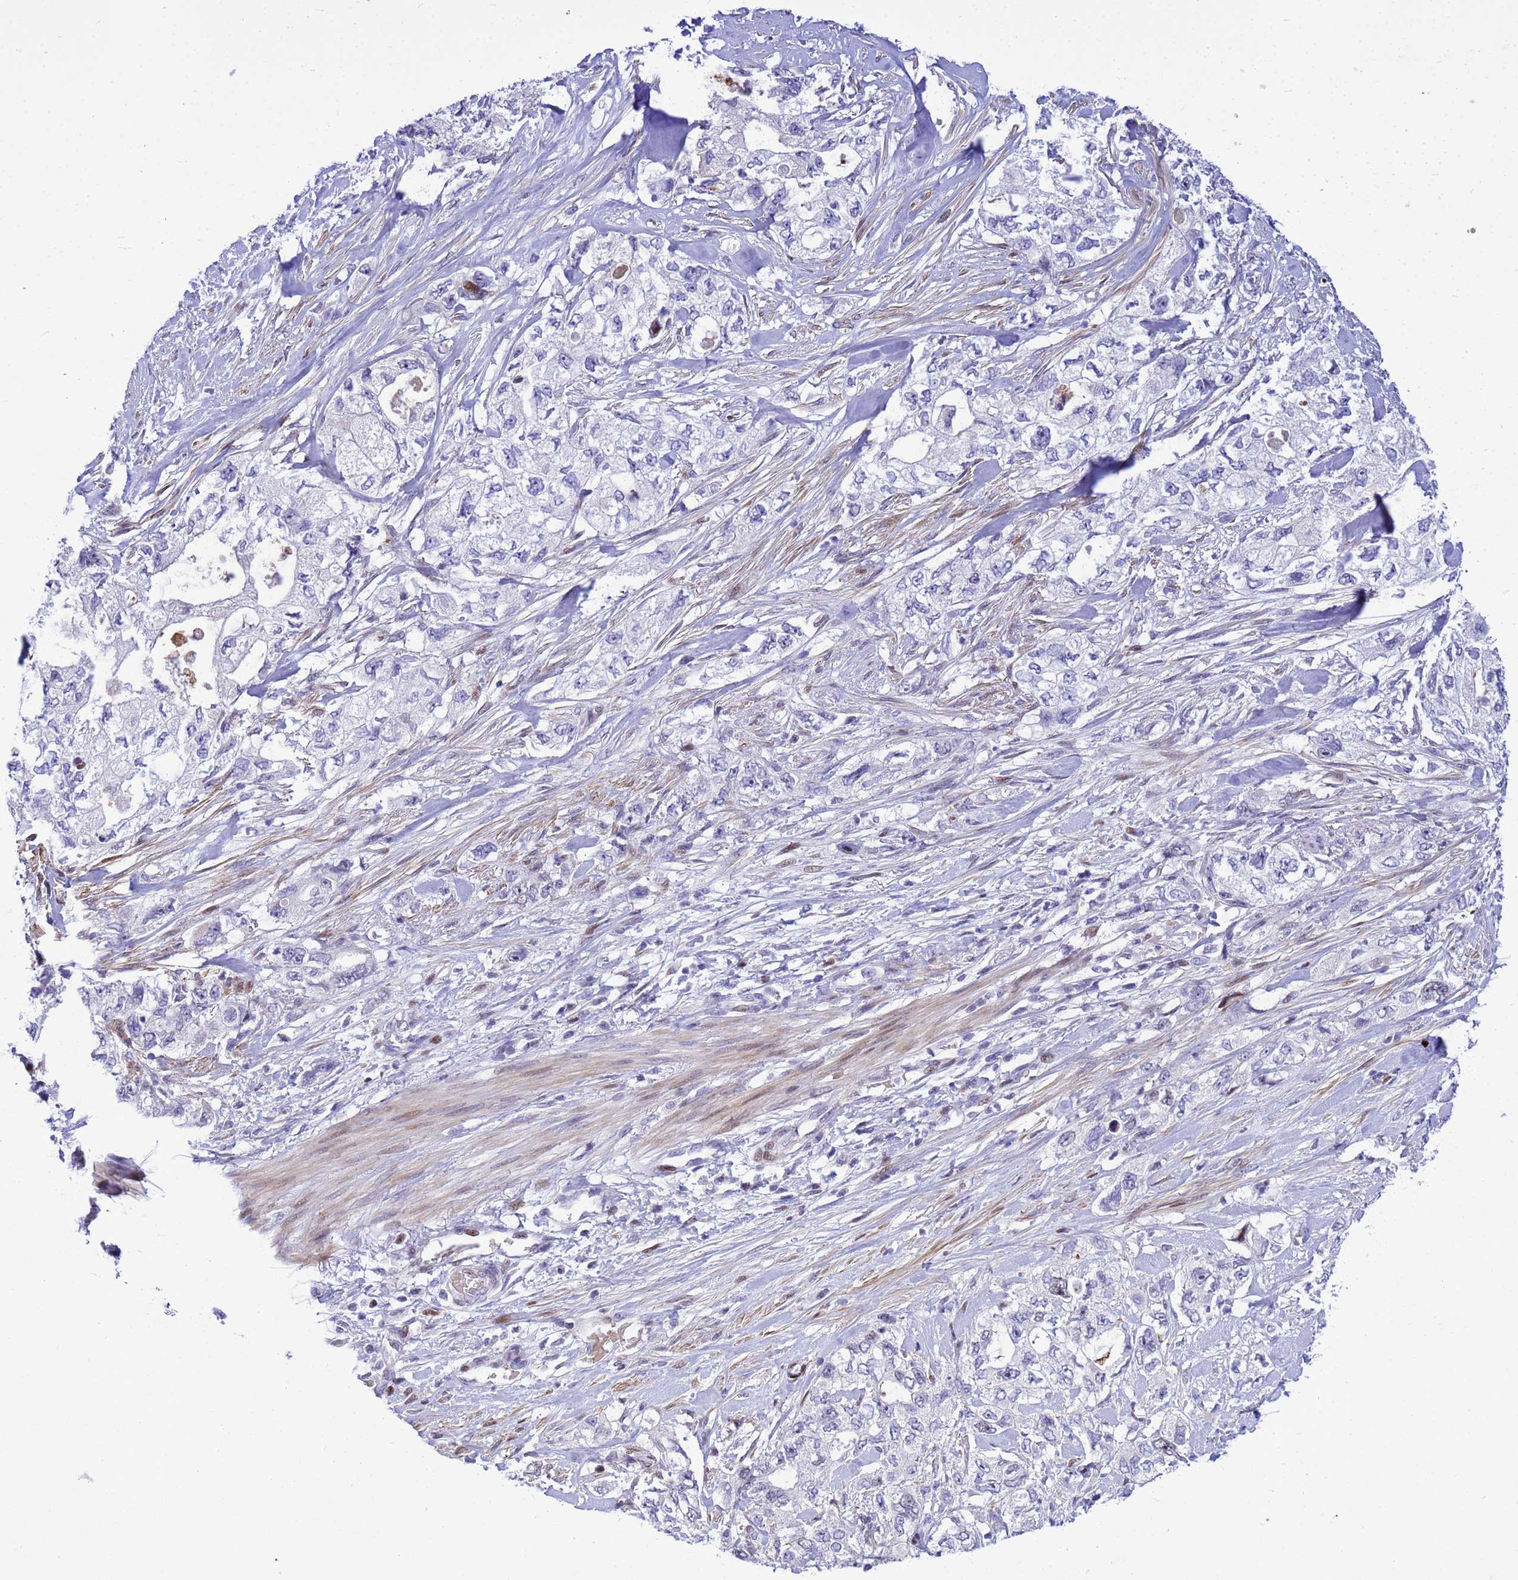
{"staining": {"intensity": "negative", "quantity": "none", "location": "none"}, "tissue": "pancreatic cancer", "cell_type": "Tumor cells", "image_type": "cancer", "snomed": [{"axis": "morphology", "description": "Adenocarcinoma, NOS"}, {"axis": "topography", "description": "Pancreas"}], "caption": "Tumor cells show no significant protein staining in adenocarcinoma (pancreatic).", "gene": "ADAMTS7", "patient": {"sex": "female", "age": 73}}